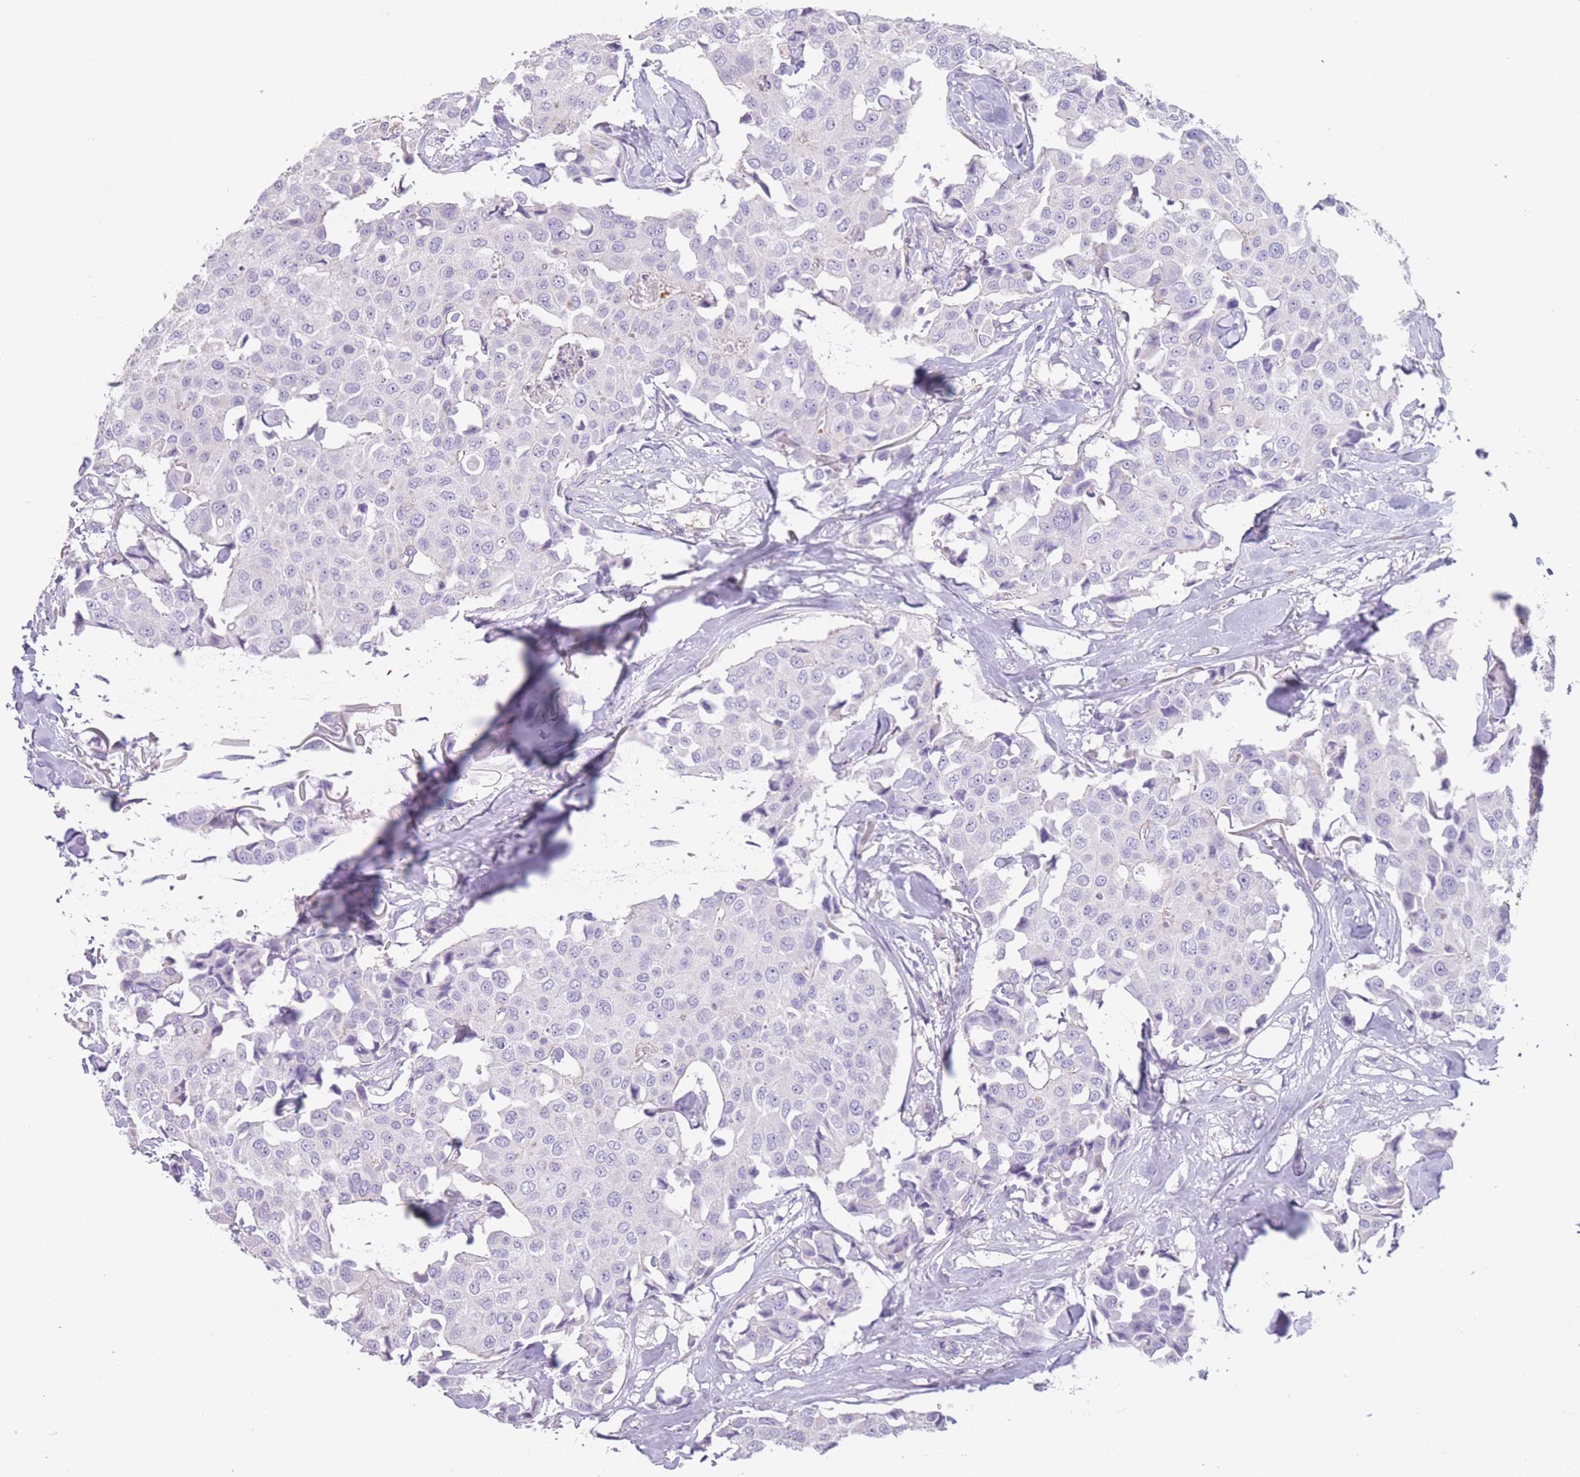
{"staining": {"intensity": "negative", "quantity": "none", "location": "none"}, "tissue": "breast cancer", "cell_type": "Tumor cells", "image_type": "cancer", "snomed": [{"axis": "morphology", "description": "Duct carcinoma"}, {"axis": "topography", "description": "Breast"}], "caption": "This is an immunohistochemistry (IHC) micrograph of breast intraductal carcinoma. There is no staining in tumor cells.", "gene": "IMPG1", "patient": {"sex": "female", "age": 80}}